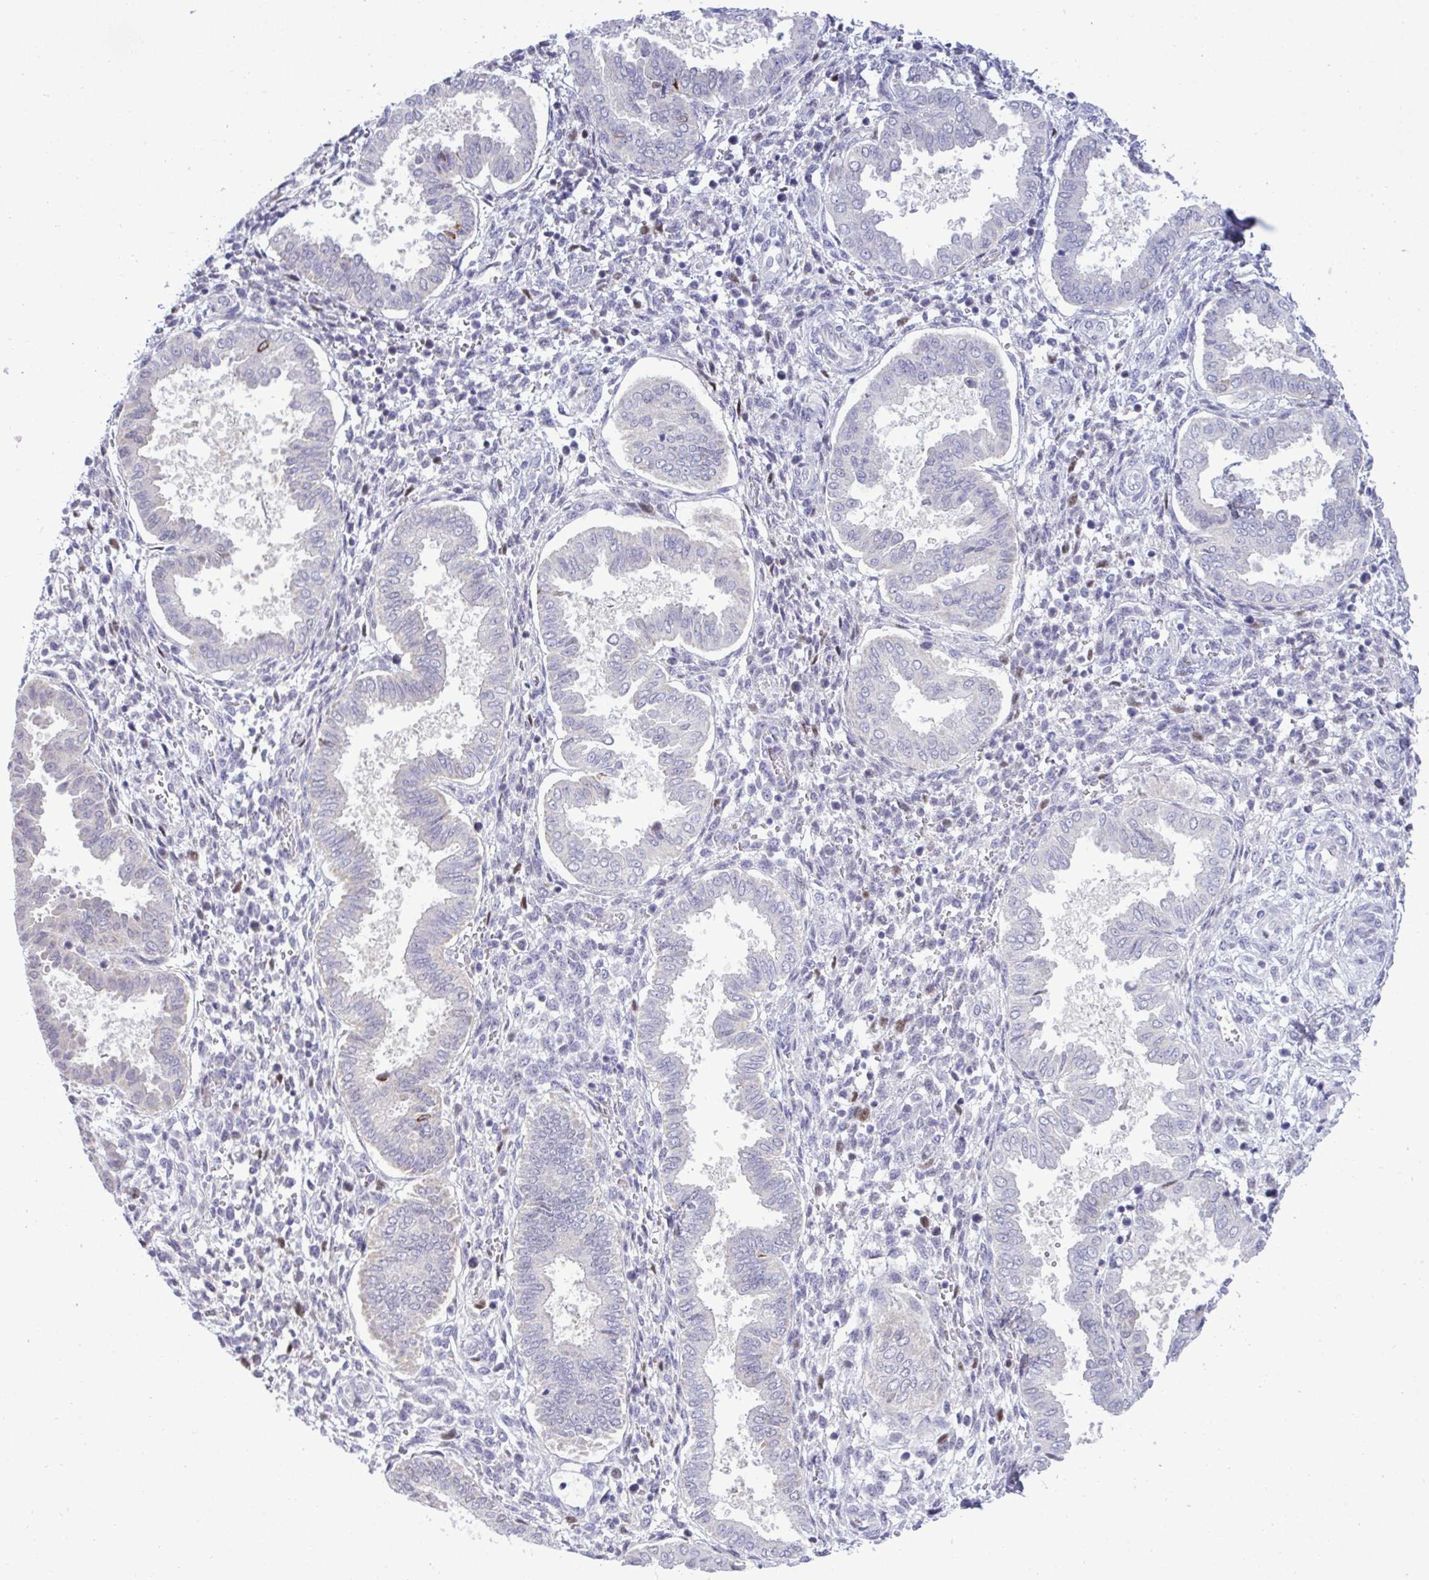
{"staining": {"intensity": "negative", "quantity": "none", "location": "none"}, "tissue": "endometrium", "cell_type": "Cells in endometrial stroma", "image_type": "normal", "snomed": [{"axis": "morphology", "description": "Normal tissue, NOS"}, {"axis": "topography", "description": "Endometrium"}], "caption": "IHC of benign endometrium exhibits no expression in cells in endometrial stroma. (DAB immunohistochemistry with hematoxylin counter stain).", "gene": "EPOP", "patient": {"sex": "female", "age": 24}}